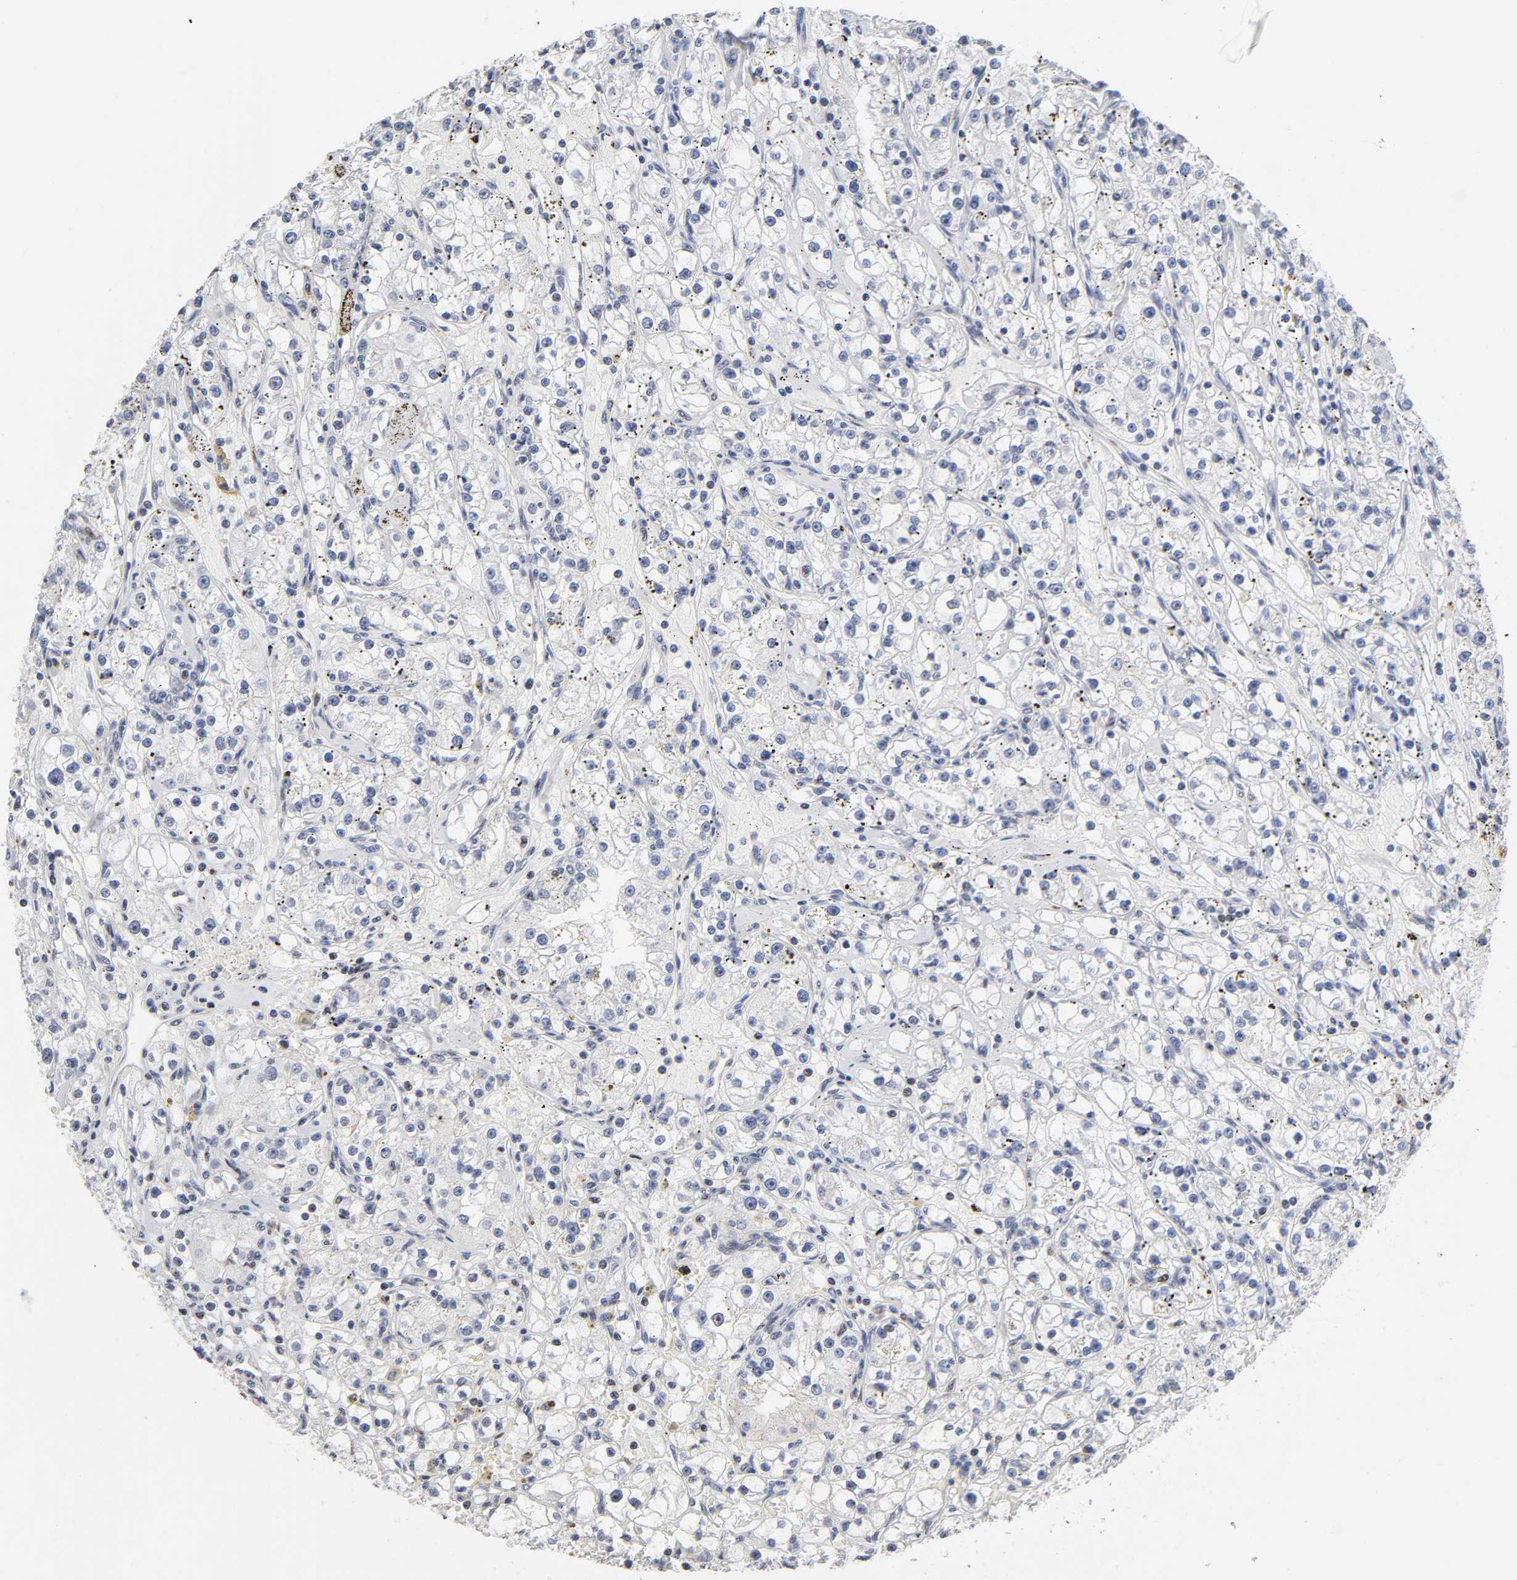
{"staining": {"intensity": "negative", "quantity": "none", "location": "none"}, "tissue": "renal cancer", "cell_type": "Tumor cells", "image_type": "cancer", "snomed": [{"axis": "morphology", "description": "Adenocarcinoma, NOS"}, {"axis": "topography", "description": "Kidney"}], "caption": "A micrograph of renal adenocarcinoma stained for a protein exhibits no brown staining in tumor cells.", "gene": "STK38", "patient": {"sex": "male", "age": 56}}